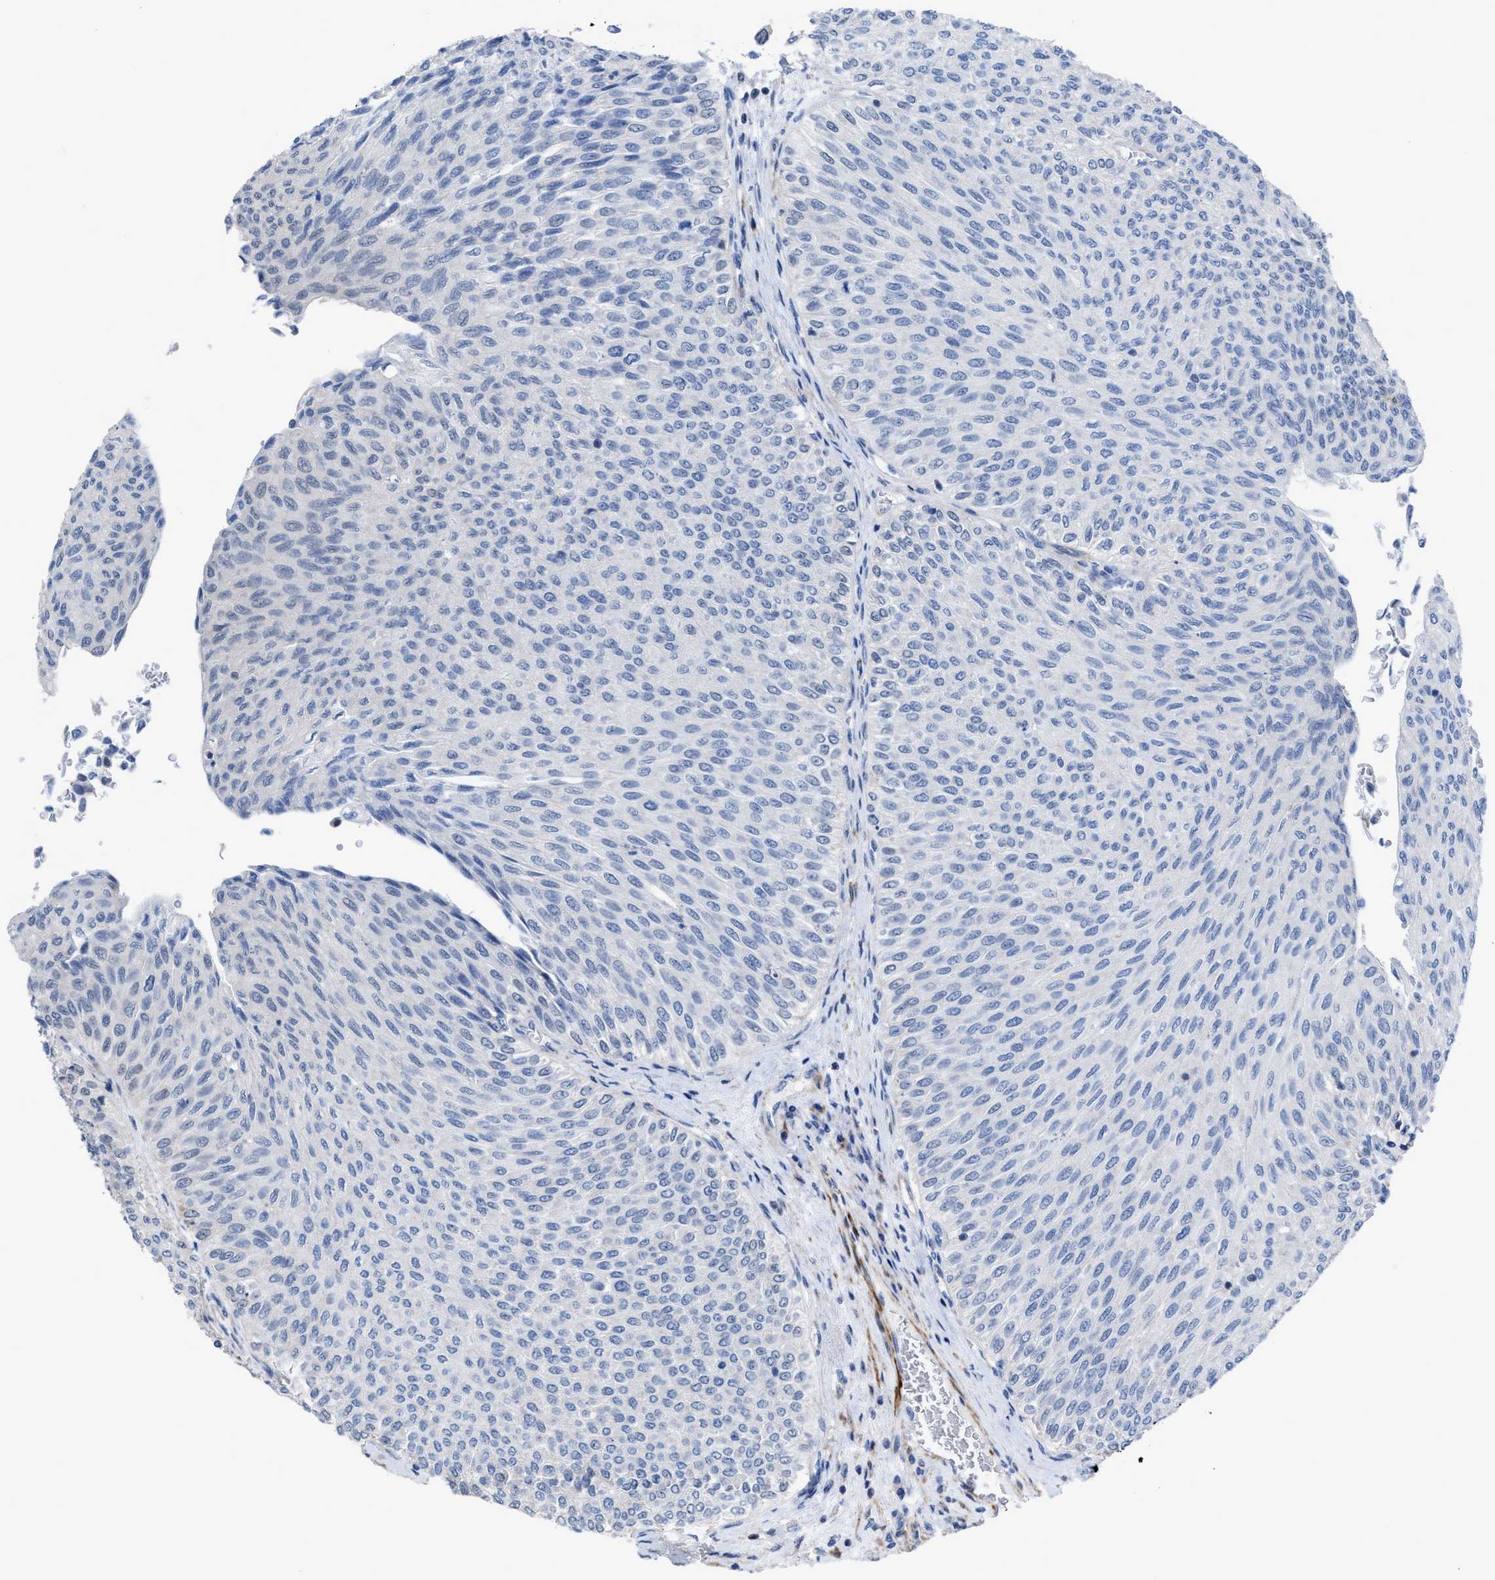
{"staining": {"intensity": "negative", "quantity": "none", "location": "none"}, "tissue": "urothelial cancer", "cell_type": "Tumor cells", "image_type": "cancer", "snomed": [{"axis": "morphology", "description": "Urothelial carcinoma, Low grade"}, {"axis": "topography", "description": "Urinary bladder"}], "caption": "Immunohistochemistry image of neoplastic tissue: human low-grade urothelial carcinoma stained with DAB (3,3'-diaminobenzidine) demonstrates no significant protein positivity in tumor cells. (Brightfield microscopy of DAB (3,3'-diaminobenzidine) immunohistochemistry at high magnification).", "gene": "PRMT2", "patient": {"sex": "male", "age": 78}}